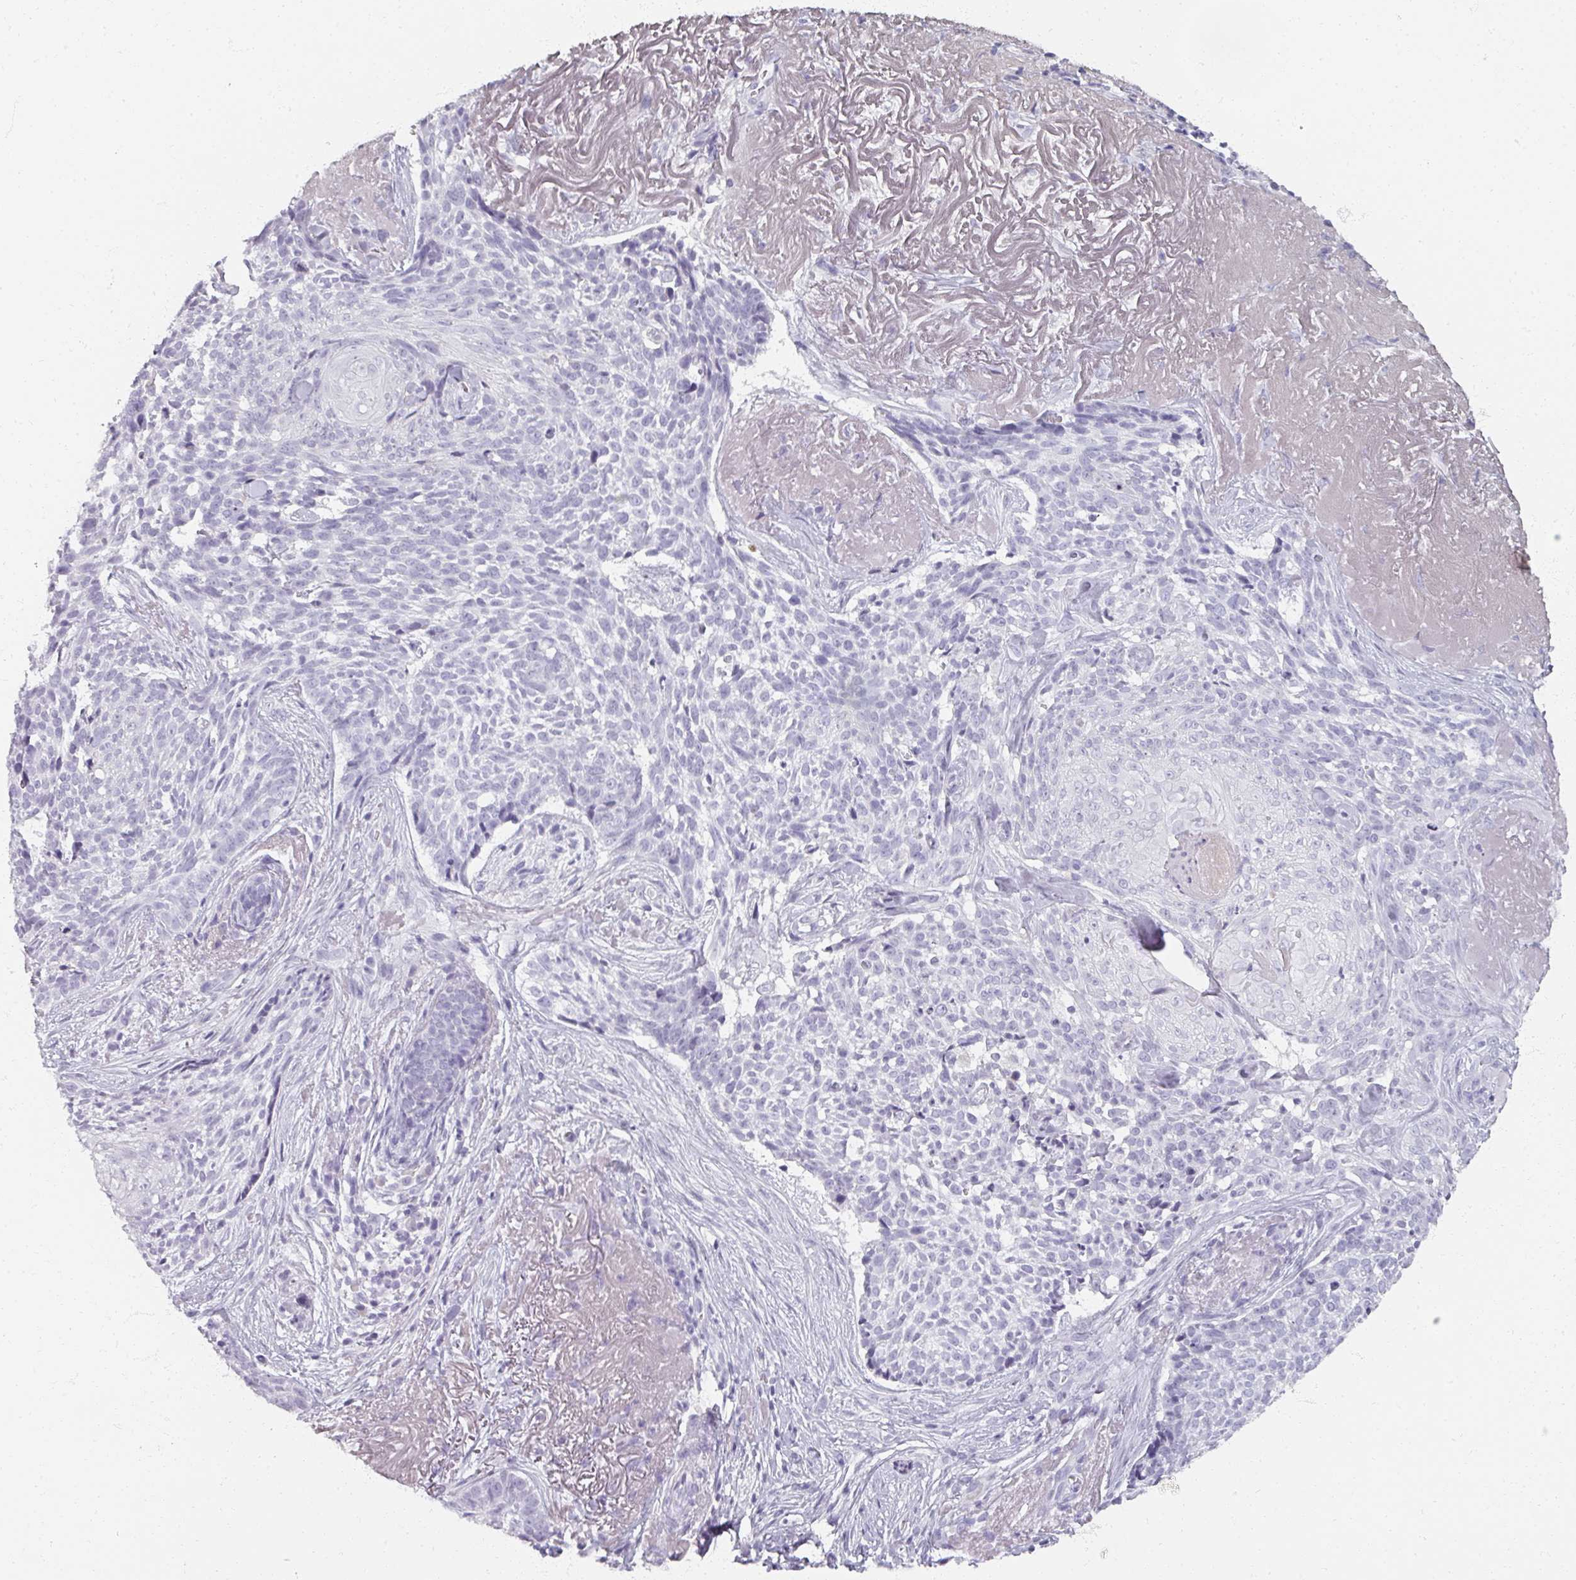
{"staining": {"intensity": "negative", "quantity": "none", "location": "none"}, "tissue": "skin cancer", "cell_type": "Tumor cells", "image_type": "cancer", "snomed": [{"axis": "morphology", "description": "Basal cell carcinoma"}, {"axis": "topography", "description": "Skin"}, {"axis": "topography", "description": "Skin of face"}], "caption": "The IHC image has no significant expression in tumor cells of skin cancer (basal cell carcinoma) tissue. (Brightfield microscopy of DAB IHC at high magnification).", "gene": "REG3G", "patient": {"sex": "female", "age": 95}}